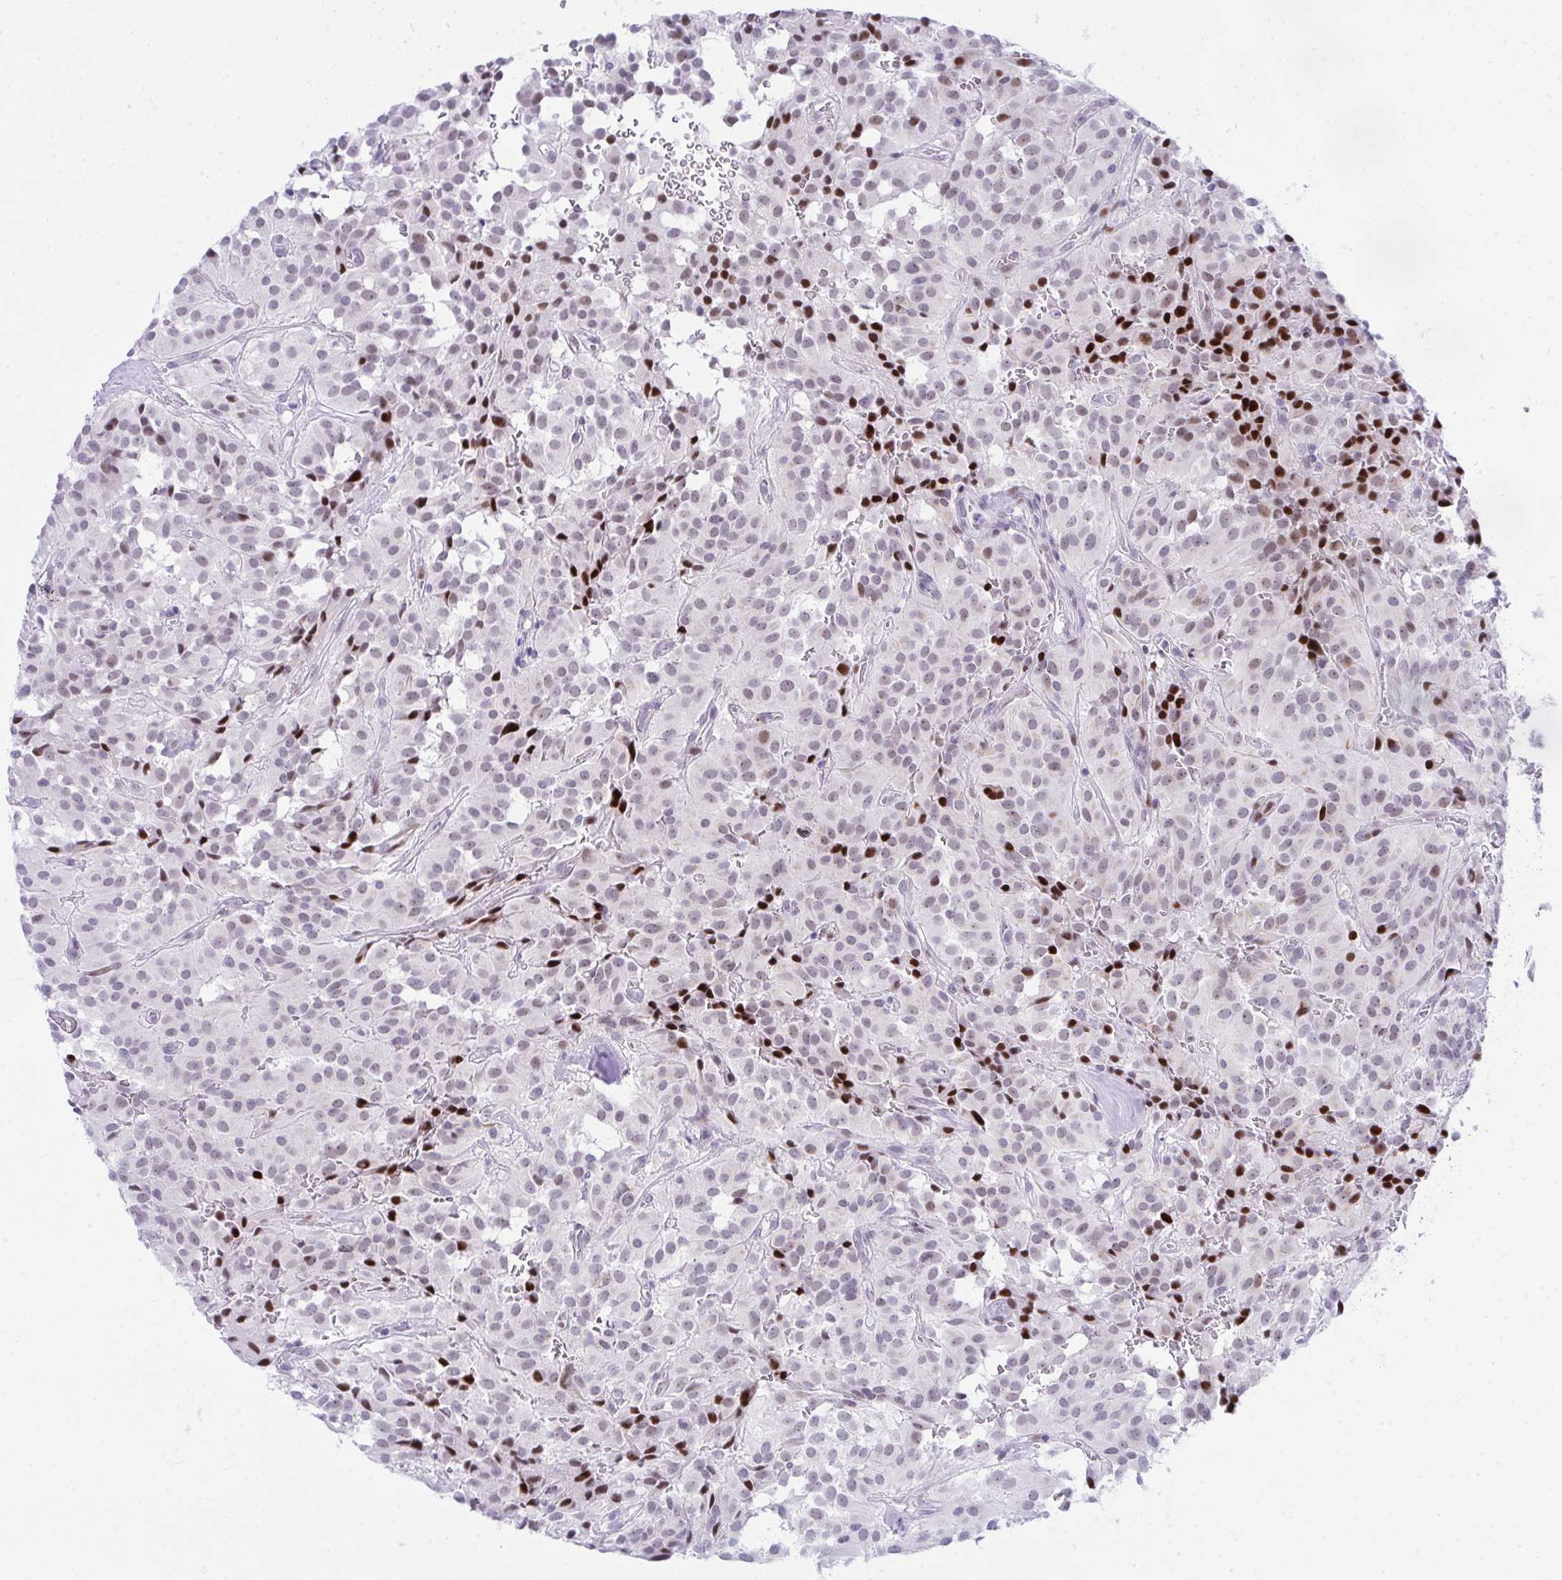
{"staining": {"intensity": "strong", "quantity": "<25%", "location": "nuclear"}, "tissue": "glioma", "cell_type": "Tumor cells", "image_type": "cancer", "snomed": [{"axis": "morphology", "description": "Glioma, malignant, Low grade"}, {"axis": "topography", "description": "Brain"}], "caption": "Human glioma stained with a protein marker demonstrates strong staining in tumor cells.", "gene": "GLDN", "patient": {"sex": "male", "age": 42}}